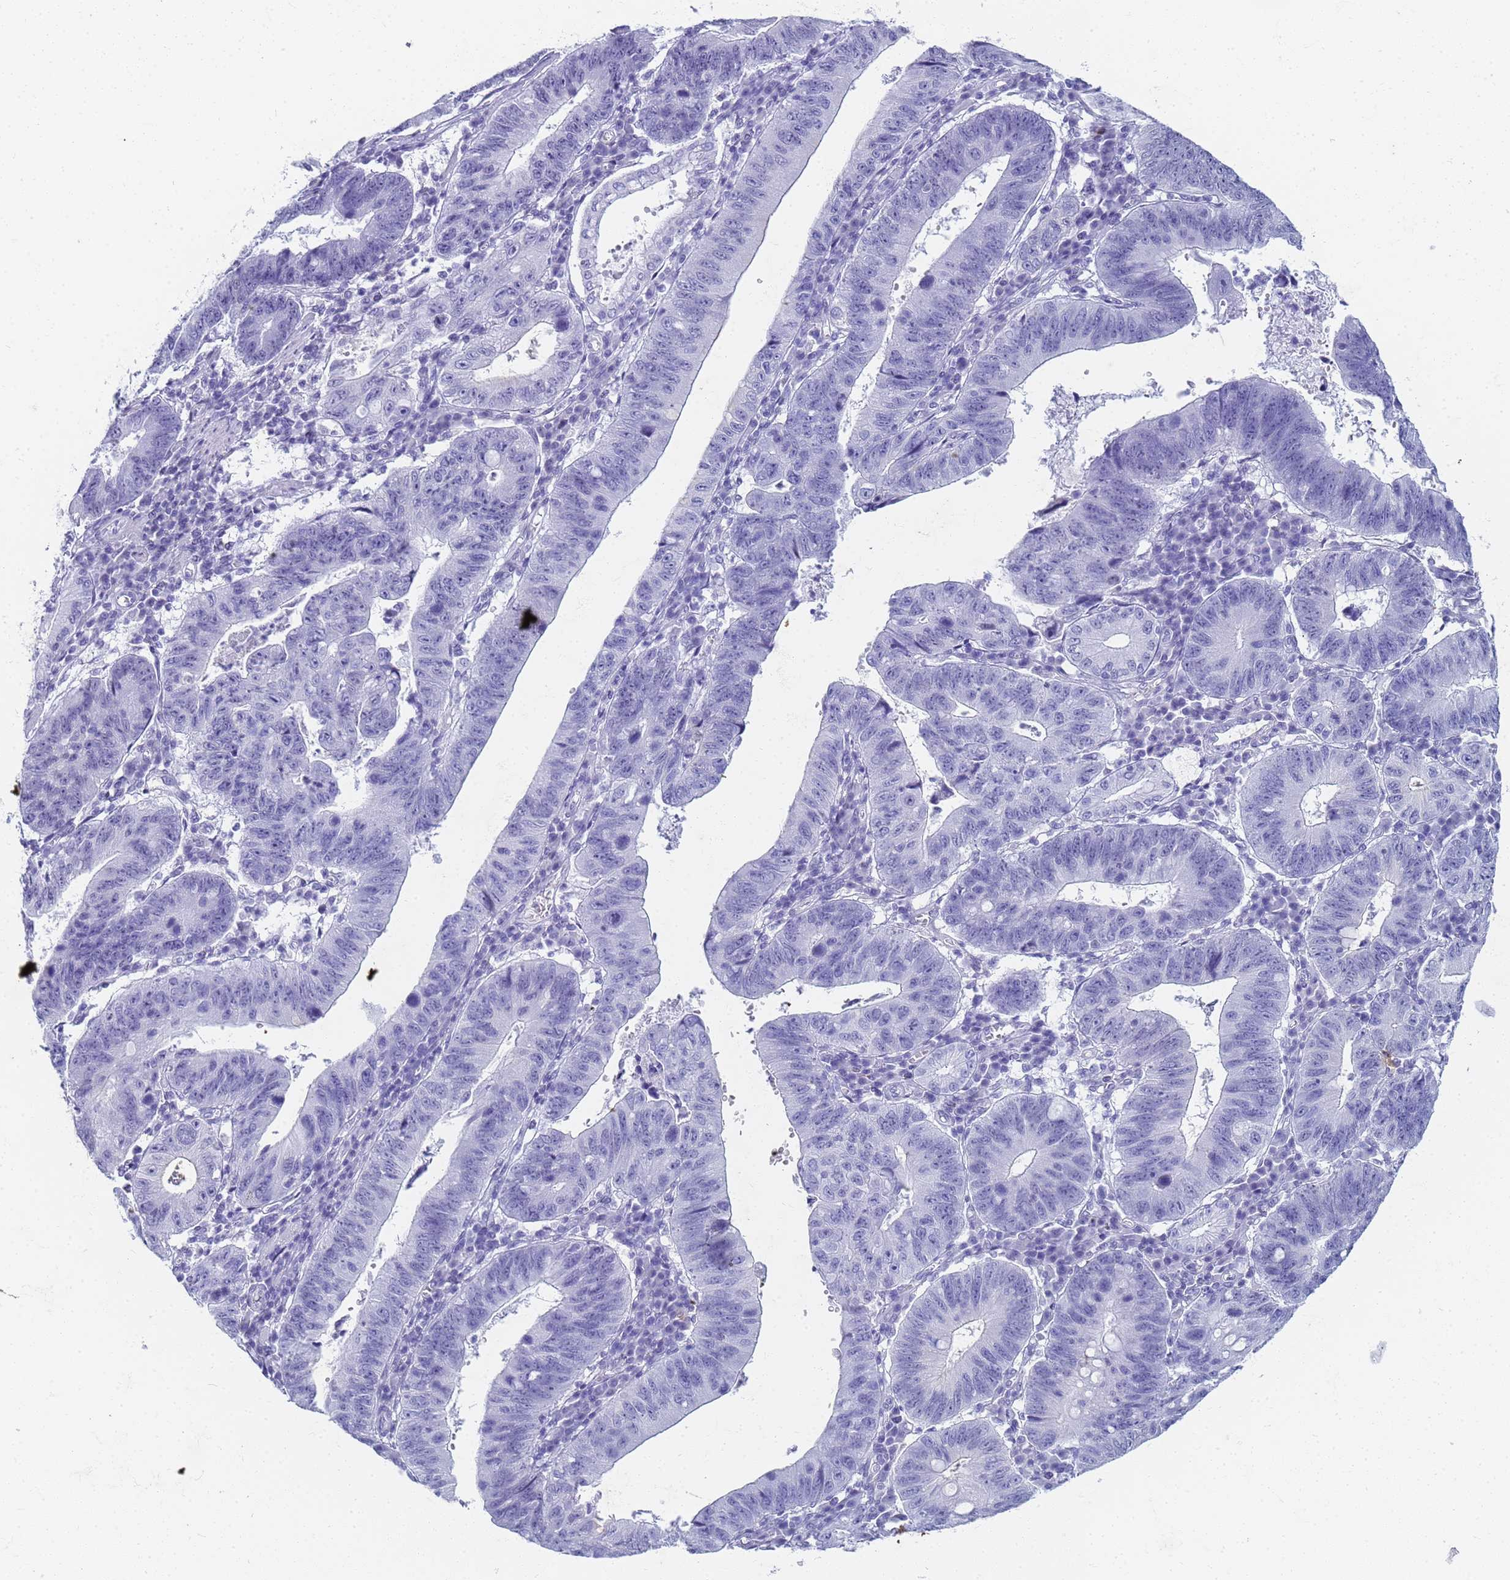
{"staining": {"intensity": "negative", "quantity": "none", "location": "none"}, "tissue": "stomach cancer", "cell_type": "Tumor cells", "image_type": "cancer", "snomed": [{"axis": "morphology", "description": "Adenocarcinoma, NOS"}, {"axis": "topography", "description": "Stomach"}], "caption": "Tumor cells are negative for protein expression in human stomach adenocarcinoma. (Immunohistochemistry (ihc), brightfield microscopy, high magnification).", "gene": "SLC7A9", "patient": {"sex": "male", "age": 59}}